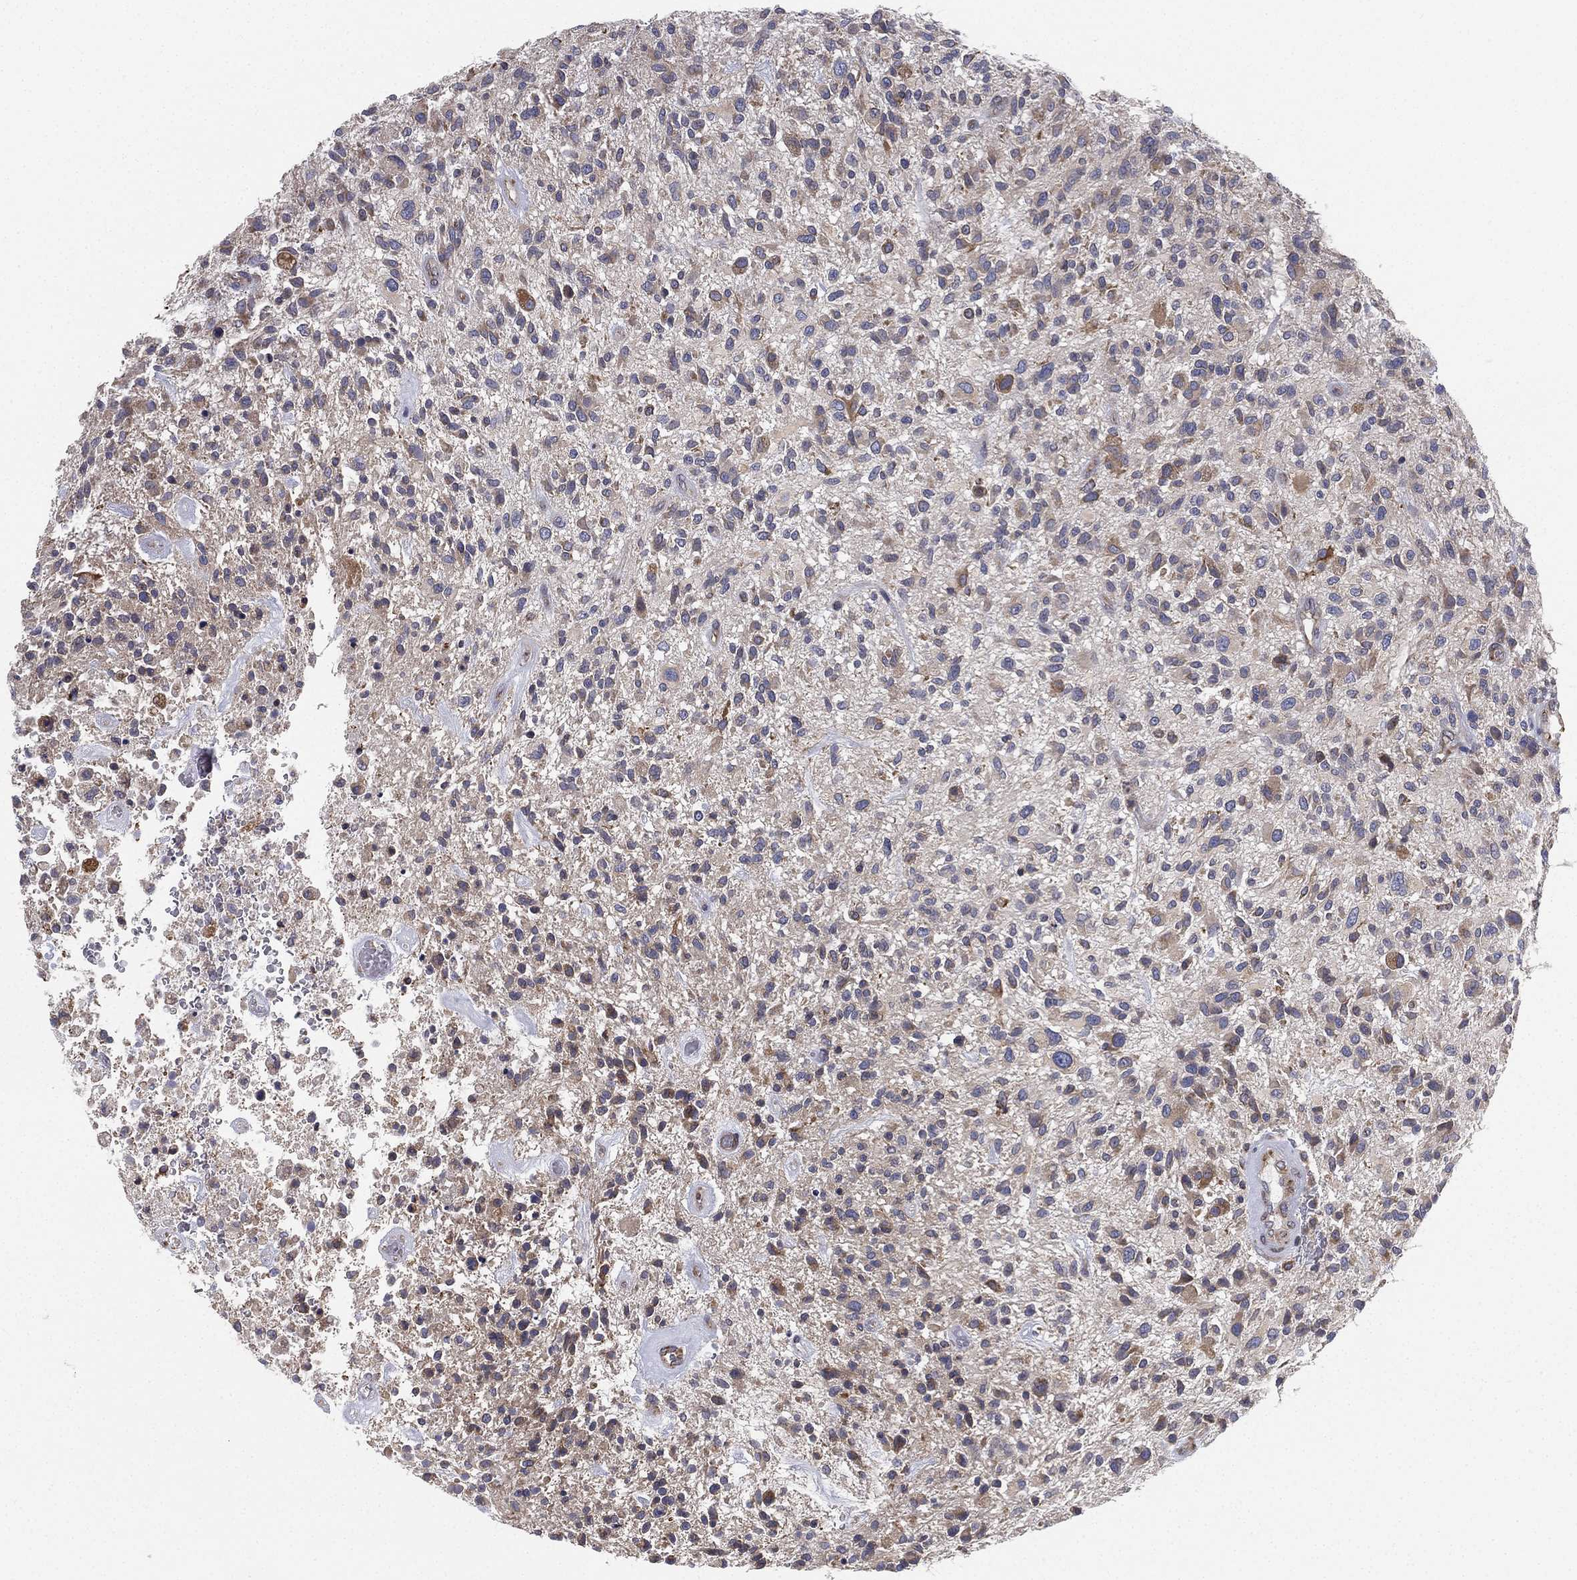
{"staining": {"intensity": "moderate", "quantity": "<25%", "location": "cytoplasmic/membranous"}, "tissue": "glioma", "cell_type": "Tumor cells", "image_type": "cancer", "snomed": [{"axis": "morphology", "description": "Glioma, malignant, High grade"}, {"axis": "topography", "description": "Brain"}], "caption": "Brown immunohistochemical staining in glioma demonstrates moderate cytoplasmic/membranous positivity in about <25% of tumor cells.", "gene": "CYB5B", "patient": {"sex": "male", "age": 47}}